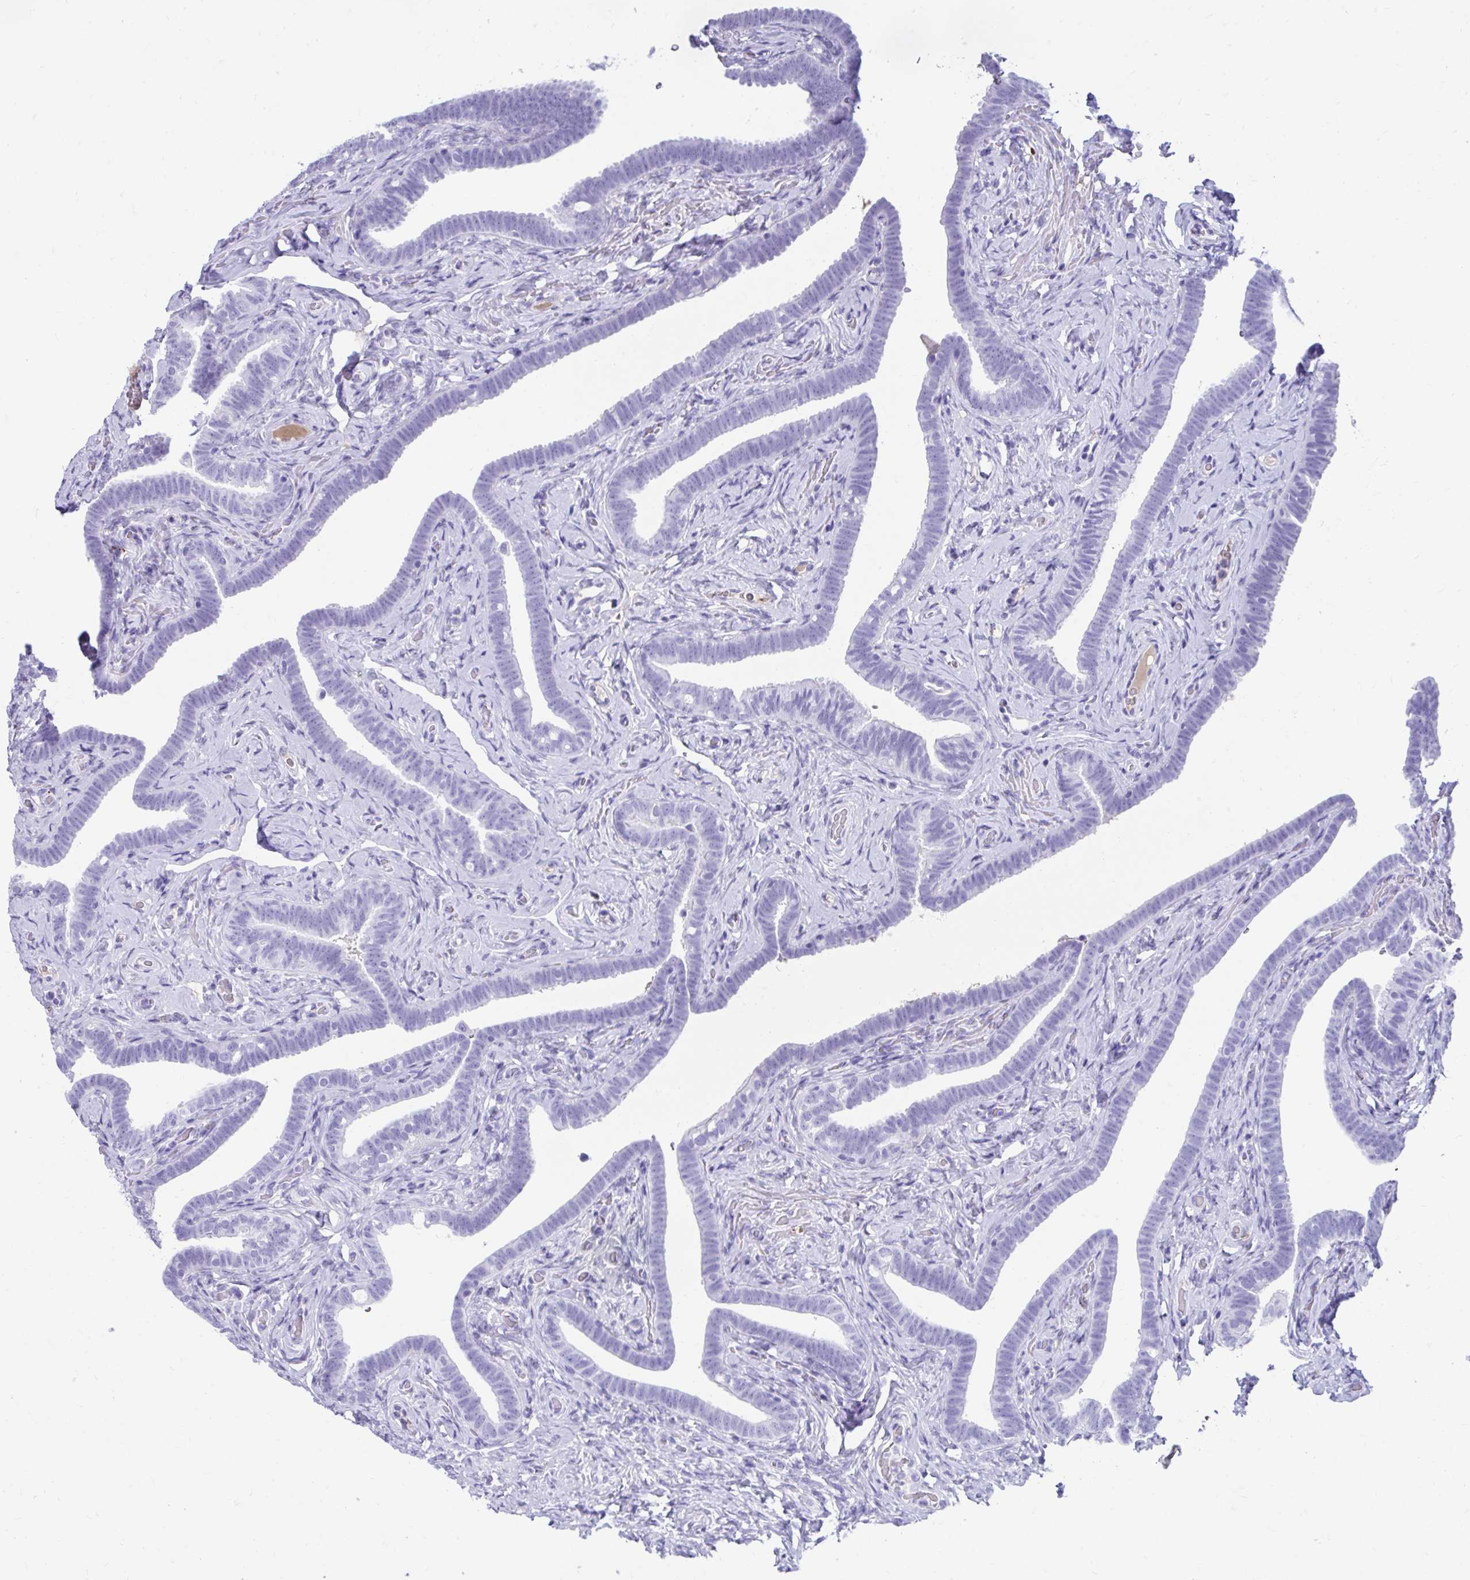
{"staining": {"intensity": "negative", "quantity": "none", "location": "none"}, "tissue": "fallopian tube", "cell_type": "Glandular cells", "image_type": "normal", "snomed": [{"axis": "morphology", "description": "Normal tissue, NOS"}, {"axis": "topography", "description": "Fallopian tube"}], "caption": "Immunohistochemistry (IHC) image of unremarkable fallopian tube: fallopian tube stained with DAB (3,3'-diaminobenzidine) displays no significant protein staining in glandular cells. (Brightfield microscopy of DAB (3,3'-diaminobenzidine) immunohistochemistry at high magnification).", "gene": "SMIM9", "patient": {"sex": "female", "age": 69}}